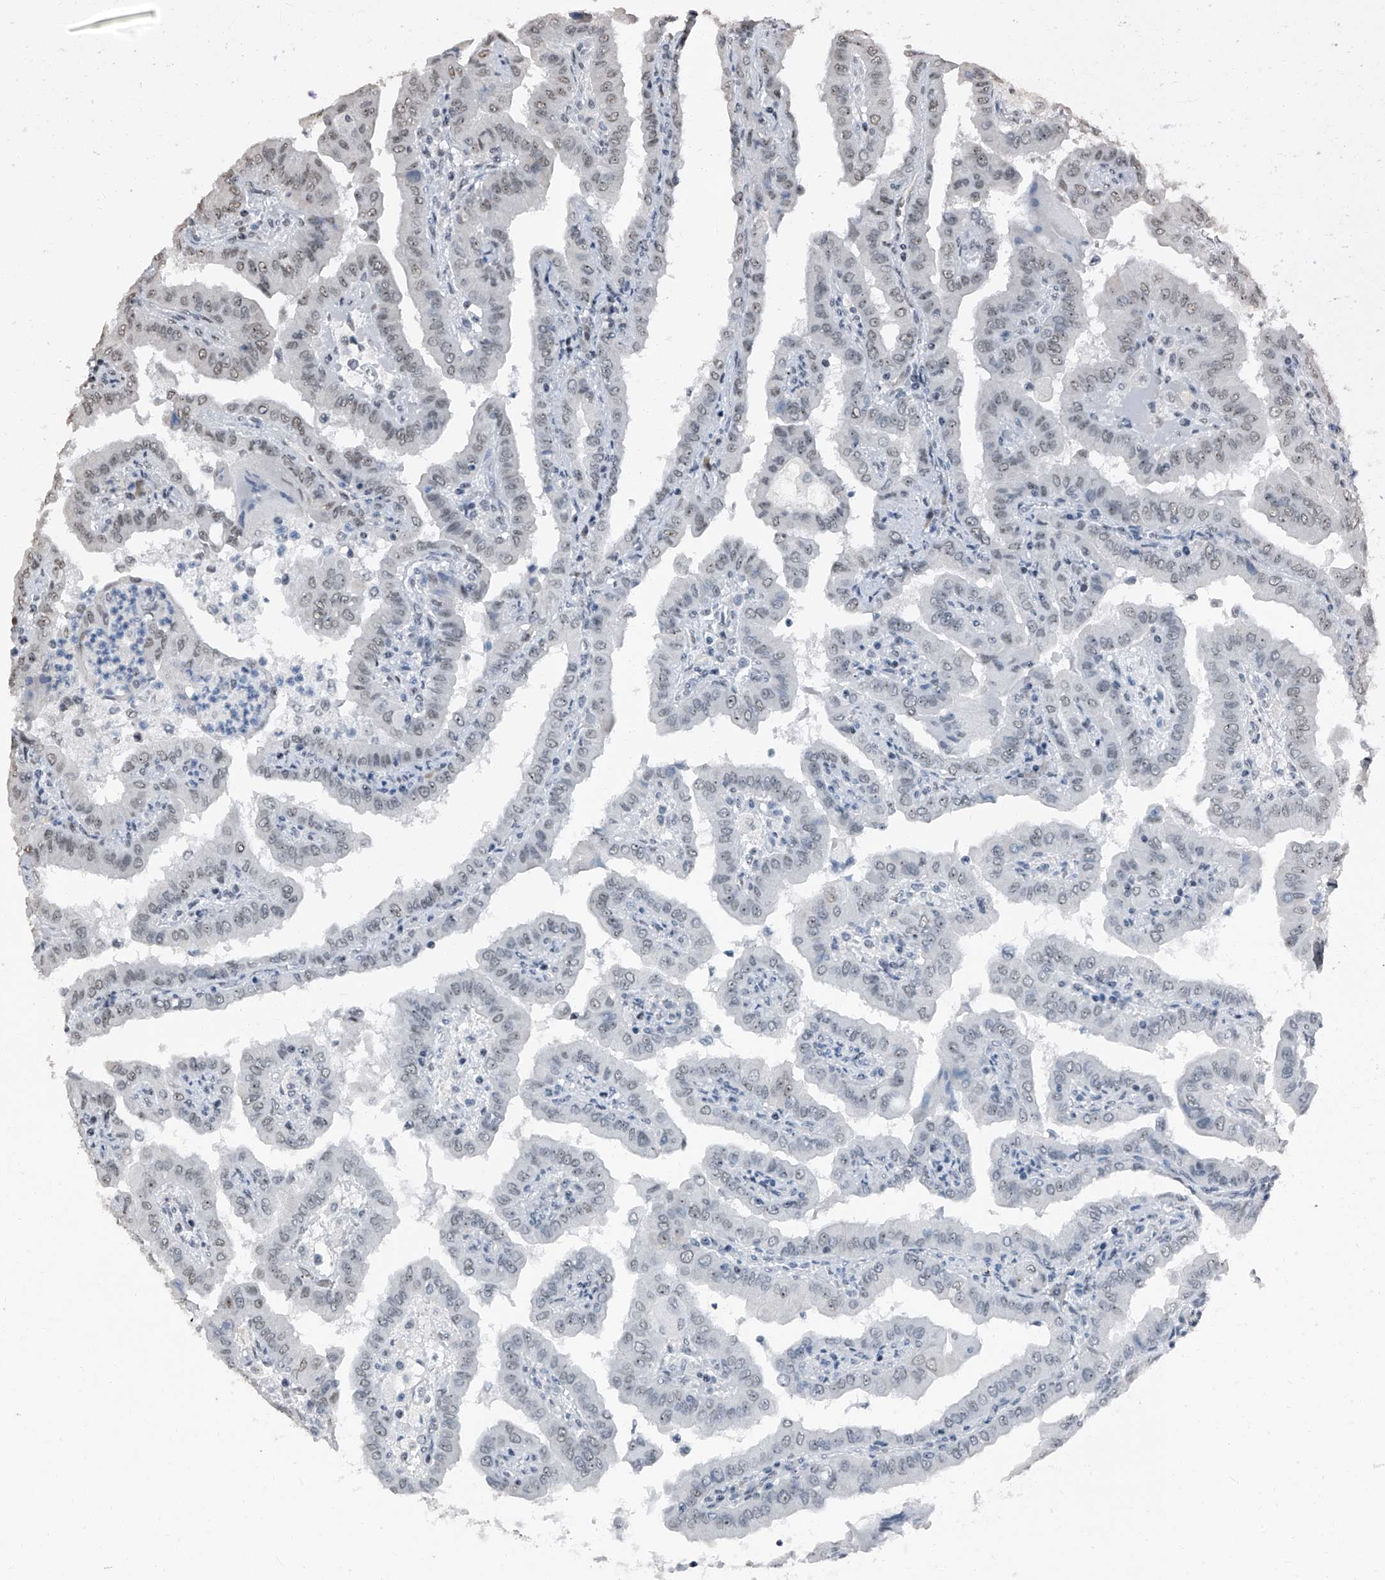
{"staining": {"intensity": "weak", "quantity": "25%-75%", "location": "nuclear"}, "tissue": "thyroid cancer", "cell_type": "Tumor cells", "image_type": "cancer", "snomed": [{"axis": "morphology", "description": "Papillary adenocarcinoma, NOS"}, {"axis": "topography", "description": "Thyroid gland"}], "caption": "Brown immunohistochemical staining in human papillary adenocarcinoma (thyroid) displays weak nuclear staining in approximately 25%-75% of tumor cells.", "gene": "TCOF1", "patient": {"sex": "male", "age": 33}}